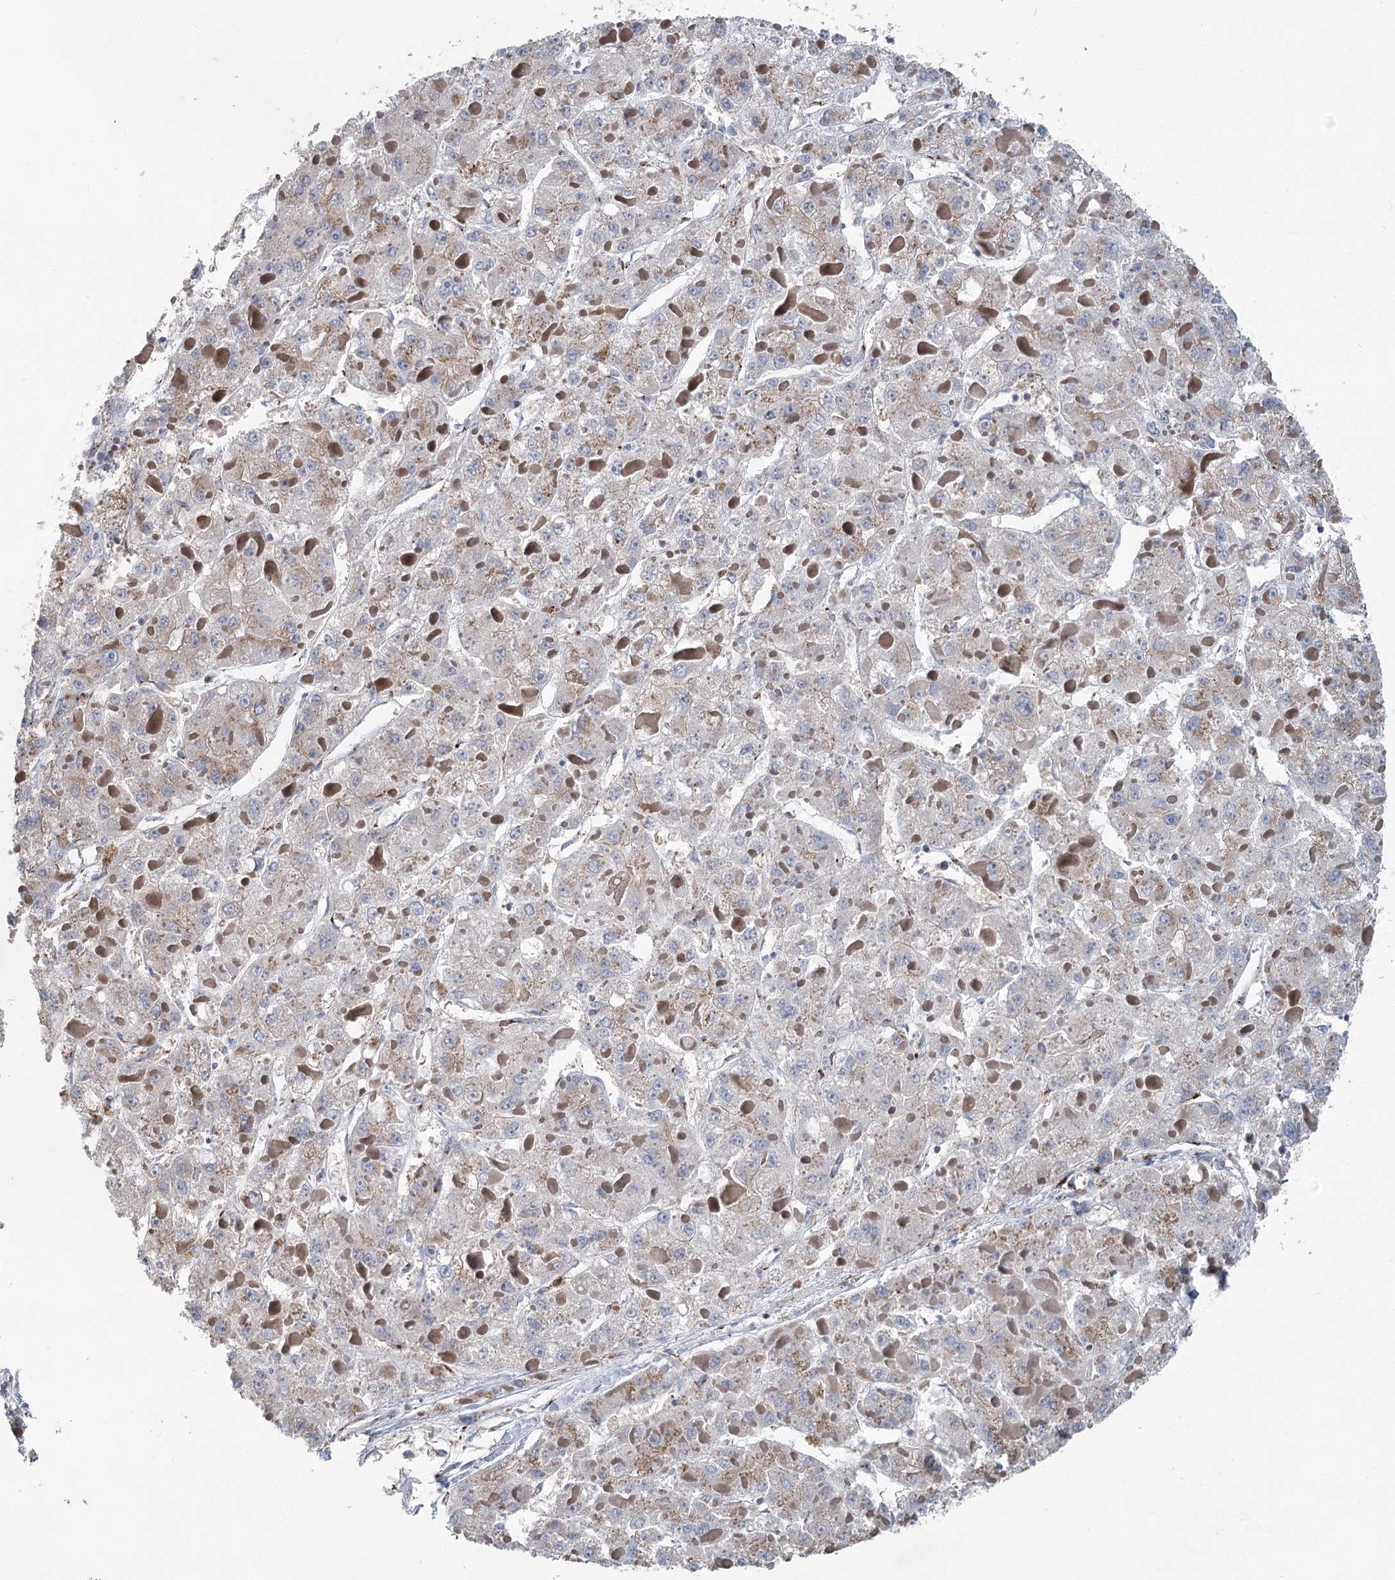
{"staining": {"intensity": "moderate", "quantity": "25%-75%", "location": "cytoplasmic/membranous"}, "tissue": "liver cancer", "cell_type": "Tumor cells", "image_type": "cancer", "snomed": [{"axis": "morphology", "description": "Carcinoma, Hepatocellular, NOS"}, {"axis": "topography", "description": "Liver"}], "caption": "Immunohistochemistry (IHC) (DAB) staining of human liver cancer exhibits moderate cytoplasmic/membranous protein expression in approximately 25%-75% of tumor cells.", "gene": "ITIH5", "patient": {"sex": "female", "age": 73}}